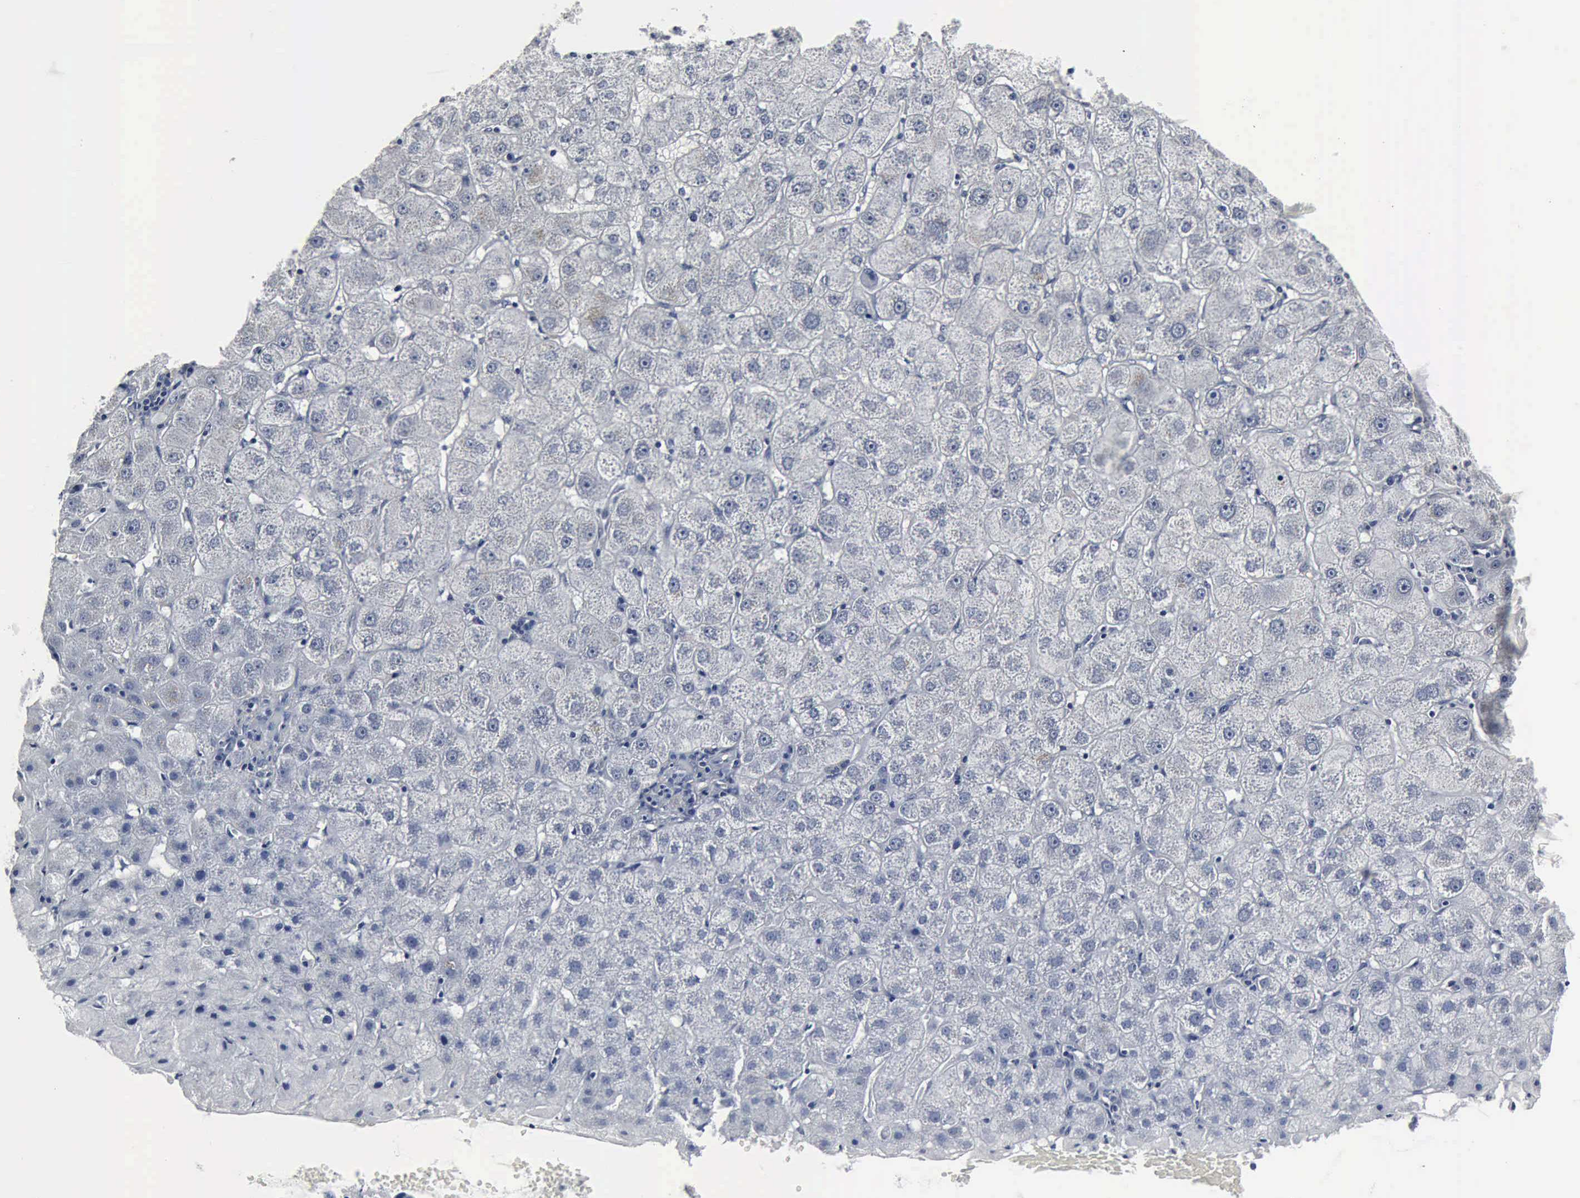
{"staining": {"intensity": "negative", "quantity": "none", "location": "none"}, "tissue": "liver cancer", "cell_type": "Tumor cells", "image_type": "cancer", "snomed": [{"axis": "morphology", "description": "Cholangiocarcinoma"}, {"axis": "topography", "description": "Liver"}], "caption": "DAB (3,3'-diaminobenzidine) immunohistochemical staining of liver cholangiocarcinoma displays no significant positivity in tumor cells.", "gene": "SNAP25", "patient": {"sex": "female", "age": 79}}